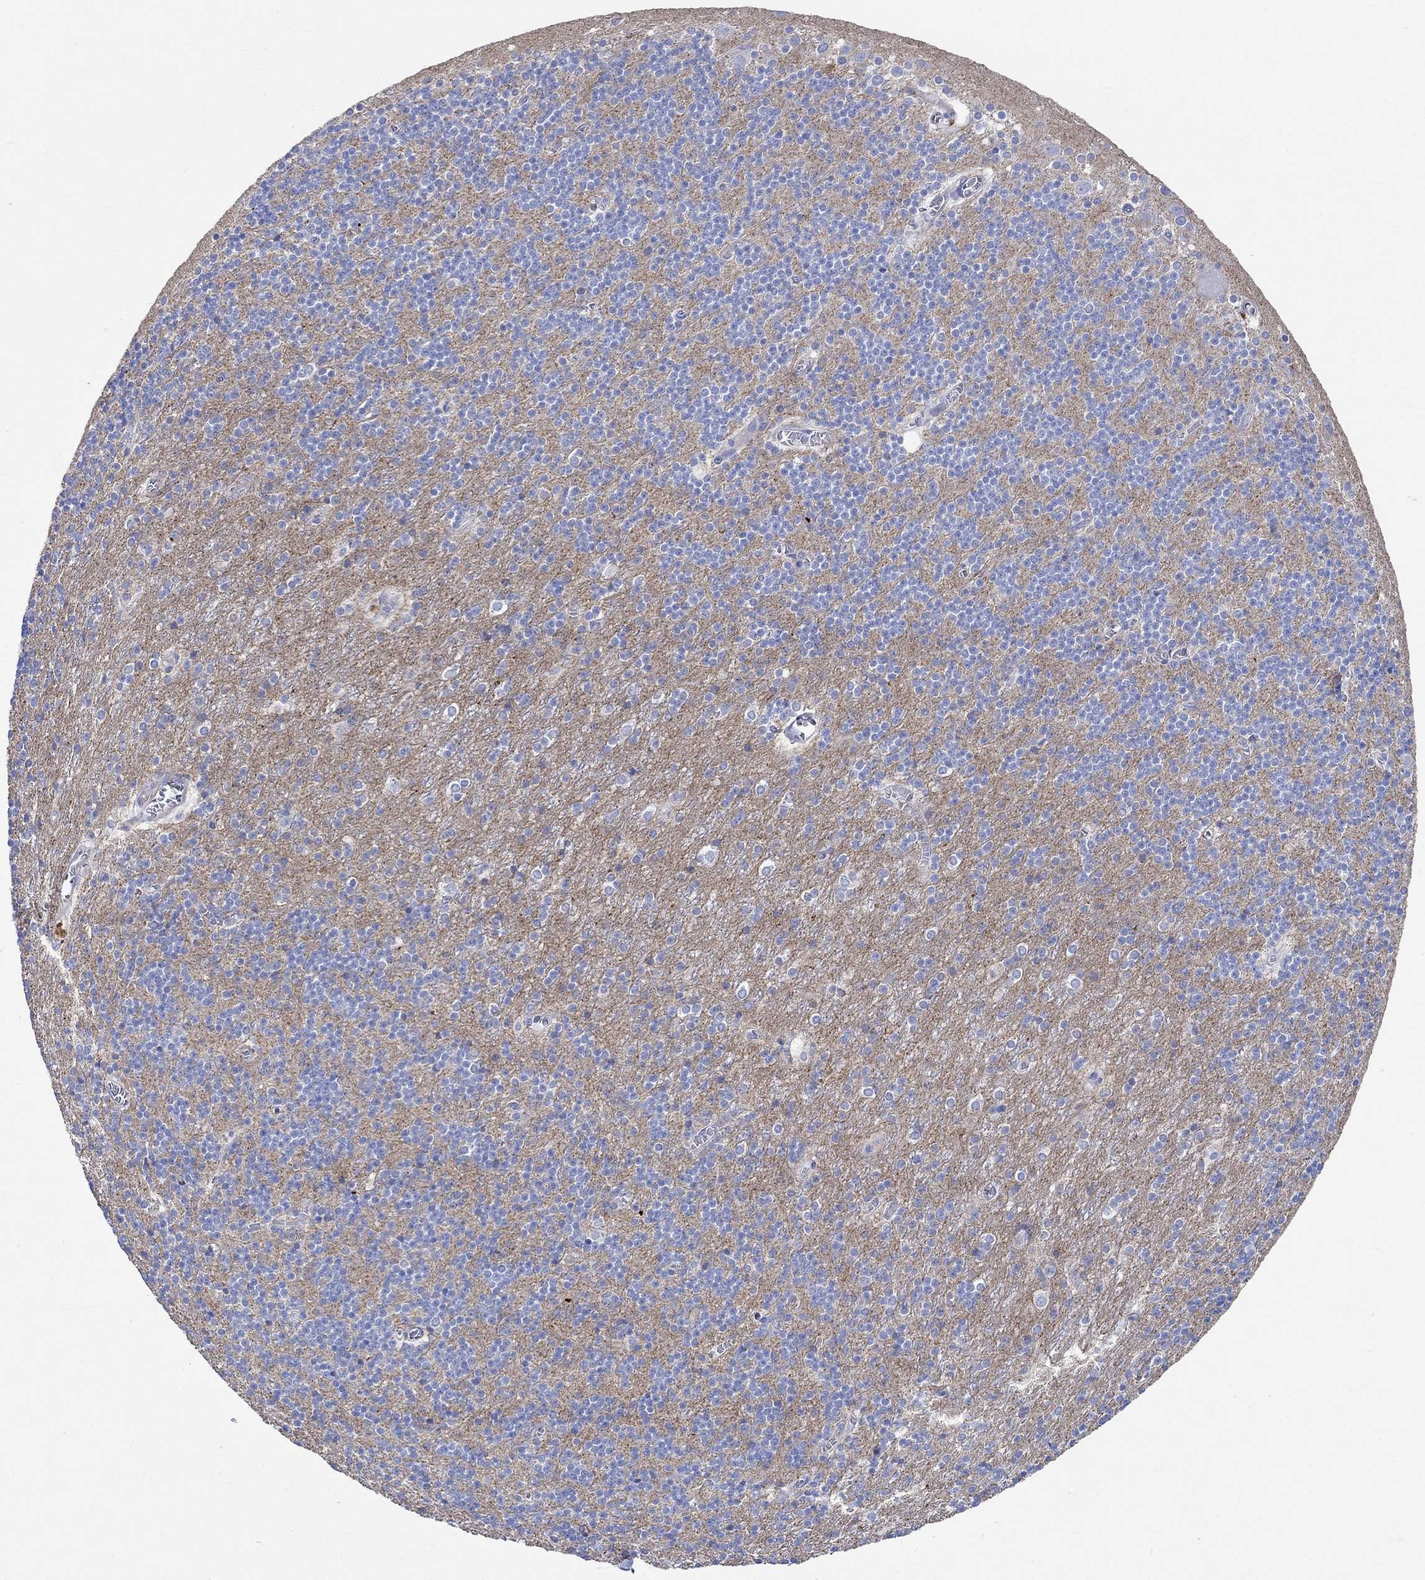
{"staining": {"intensity": "negative", "quantity": "none", "location": "none"}, "tissue": "cerebellum", "cell_type": "Cells in granular layer", "image_type": "normal", "snomed": [{"axis": "morphology", "description": "Normal tissue, NOS"}, {"axis": "topography", "description": "Cerebellum"}], "caption": "An IHC micrograph of unremarkable cerebellum is shown. There is no staining in cells in granular layer of cerebellum. (DAB (3,3'-diaminobenzidine) IHC visualized using brightfield microscopy, high magnification).", "gene": "SHISA4", "patient": {"sex": "male", "age": 70}}